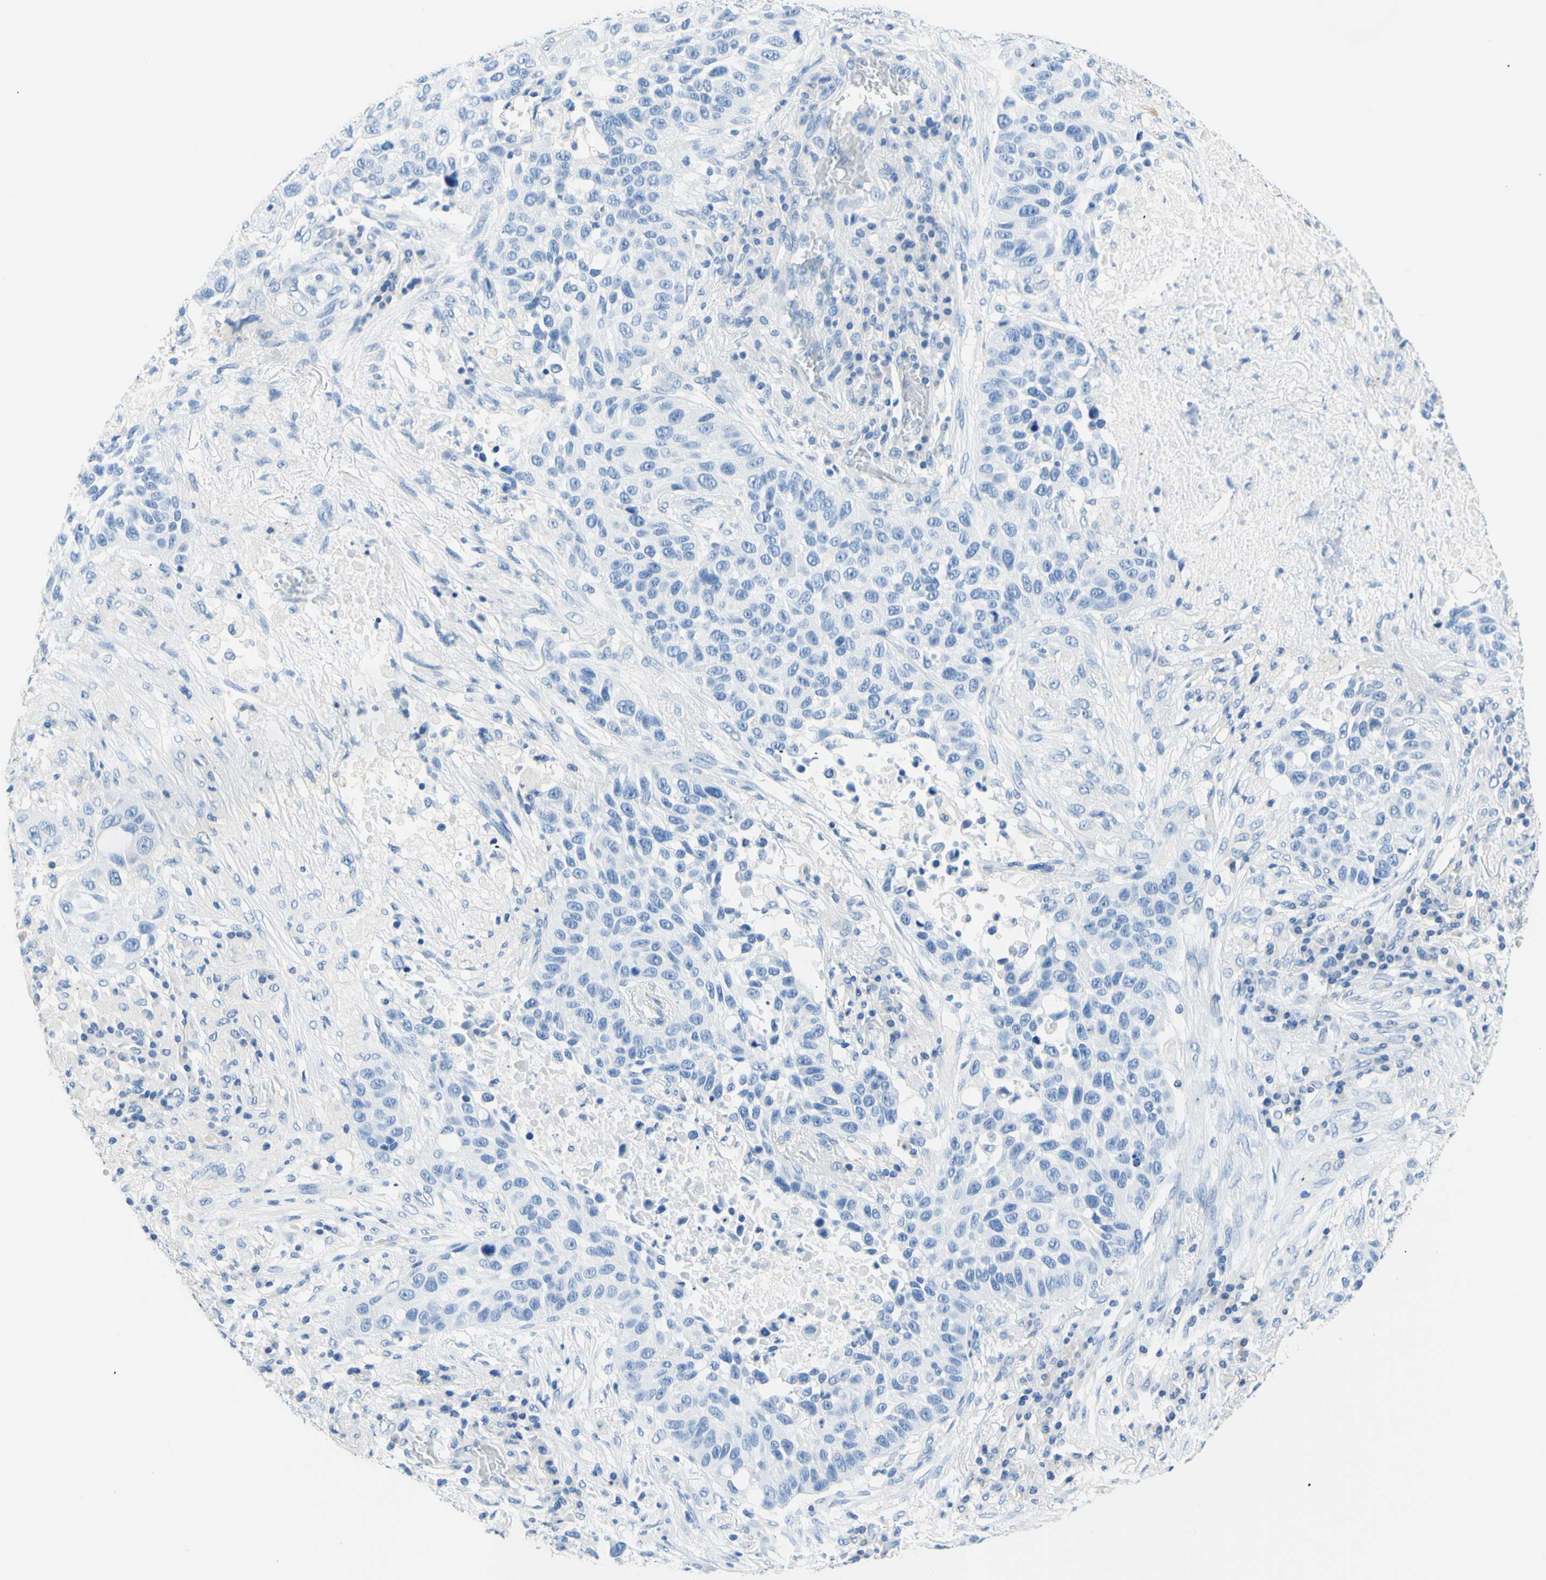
{"staining": {"intensity": "negative", "quantity": "none", "location": "none"}, "tissue": "lung cancer", "cell_type": "Tumor cells", "image_type": "cancer", "snomed": [{"axis": "morphology", "description": "Squamous cell carcinoma, NOS"}, {"axis": "topography", "description": "Lung"}], "caption": "This is an immunohistochemistry (IHC) micrograph of squamous cell carcinoma (lung). There is no expression in tumor cells.", "gene": "HPCA", "patient": {"sex": "male", "age": 57}}